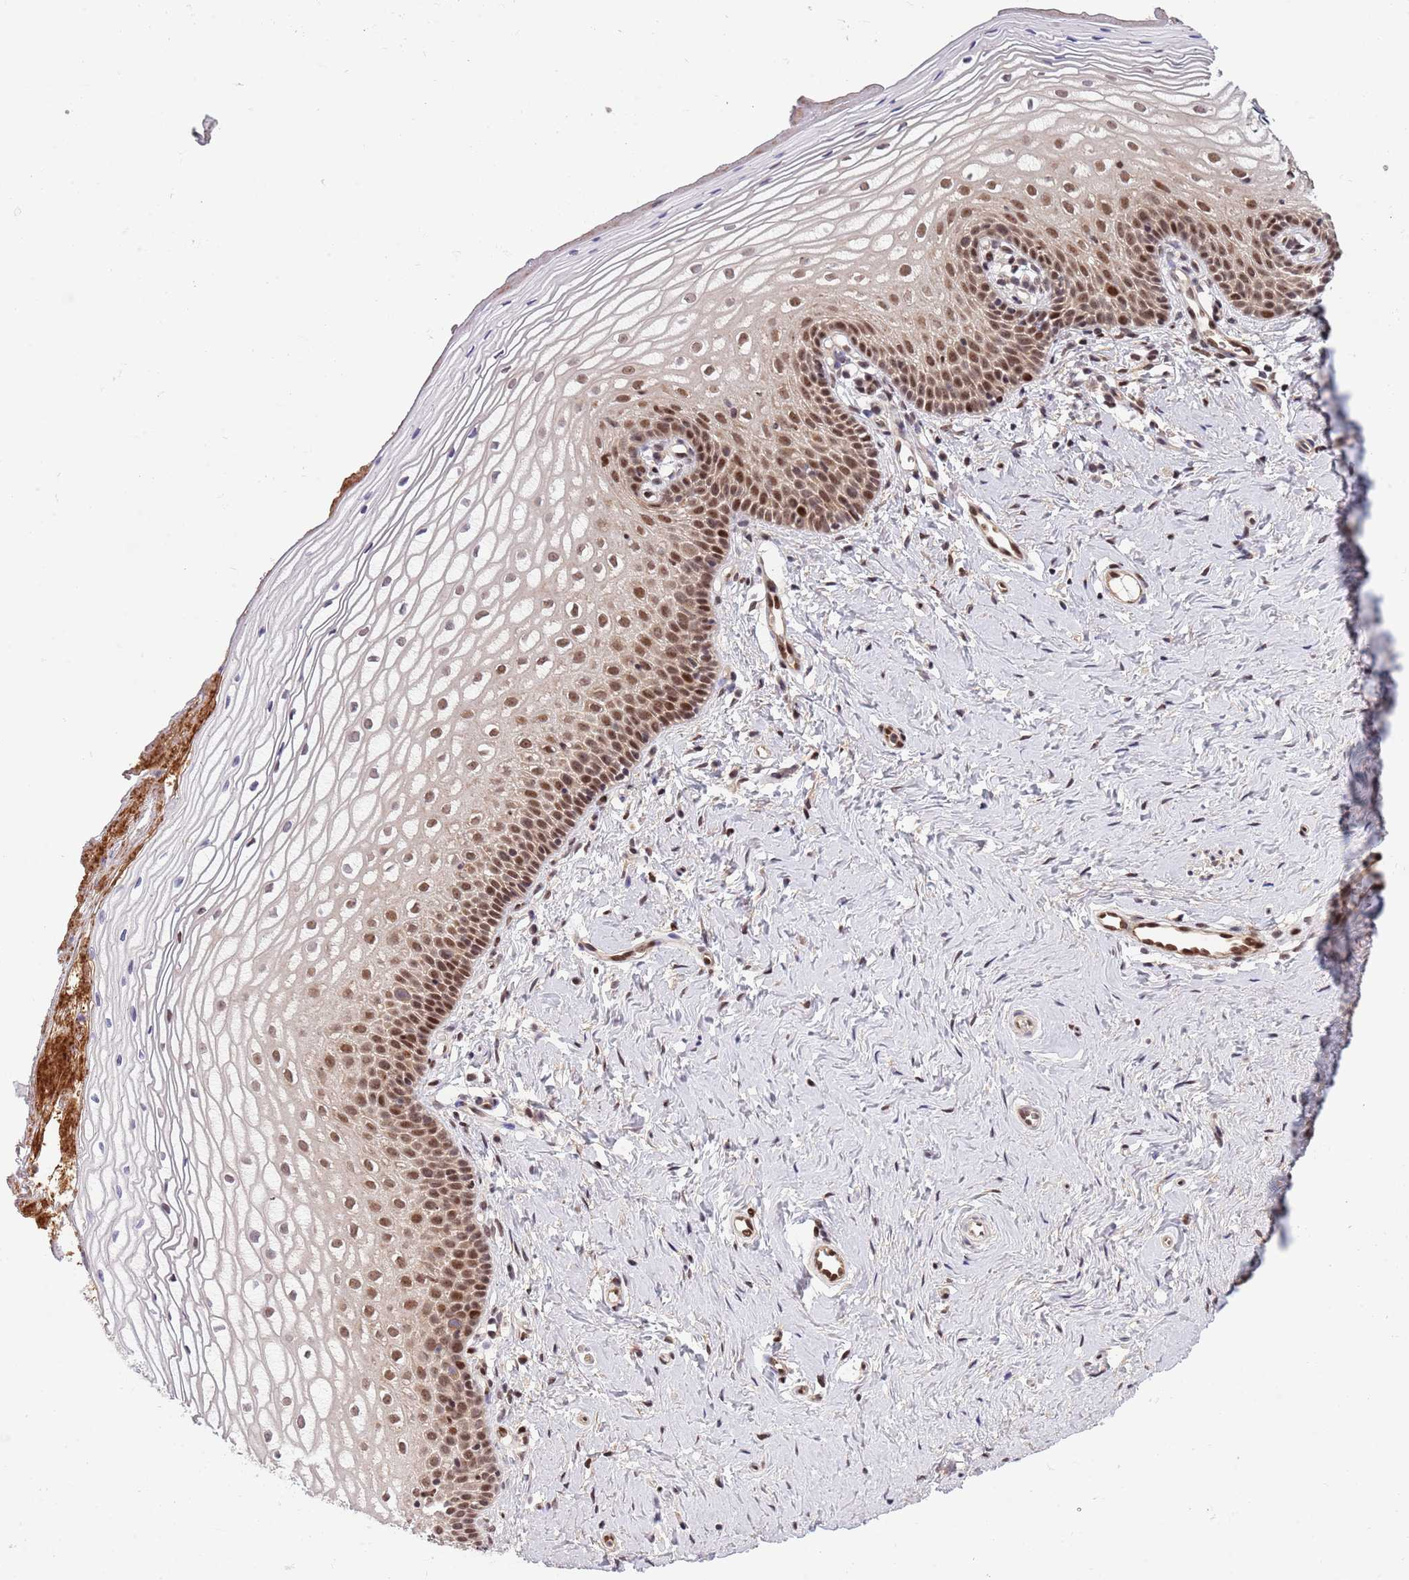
{"staining": {"intensity": "moderate", "quantity": ">75%", "location": "nuclear"}, "tissue": "vagina", "cell_type": "Squamous epithelial cells", "image_type": "normal", "snomed": [{"axis": "morphology", "description": "Normal tissue, NOS"}, {"axis": "topography", "description": "Vagina"}], "caption": "Moderate nuclear protein staining is seen in approximately >75% of squamous epithelial cells in vagina. The protein is shown in brown color, while the nuclei are stained blue.", "gene": "TBX10", "patient": {"sex": "female", "age": 65}}